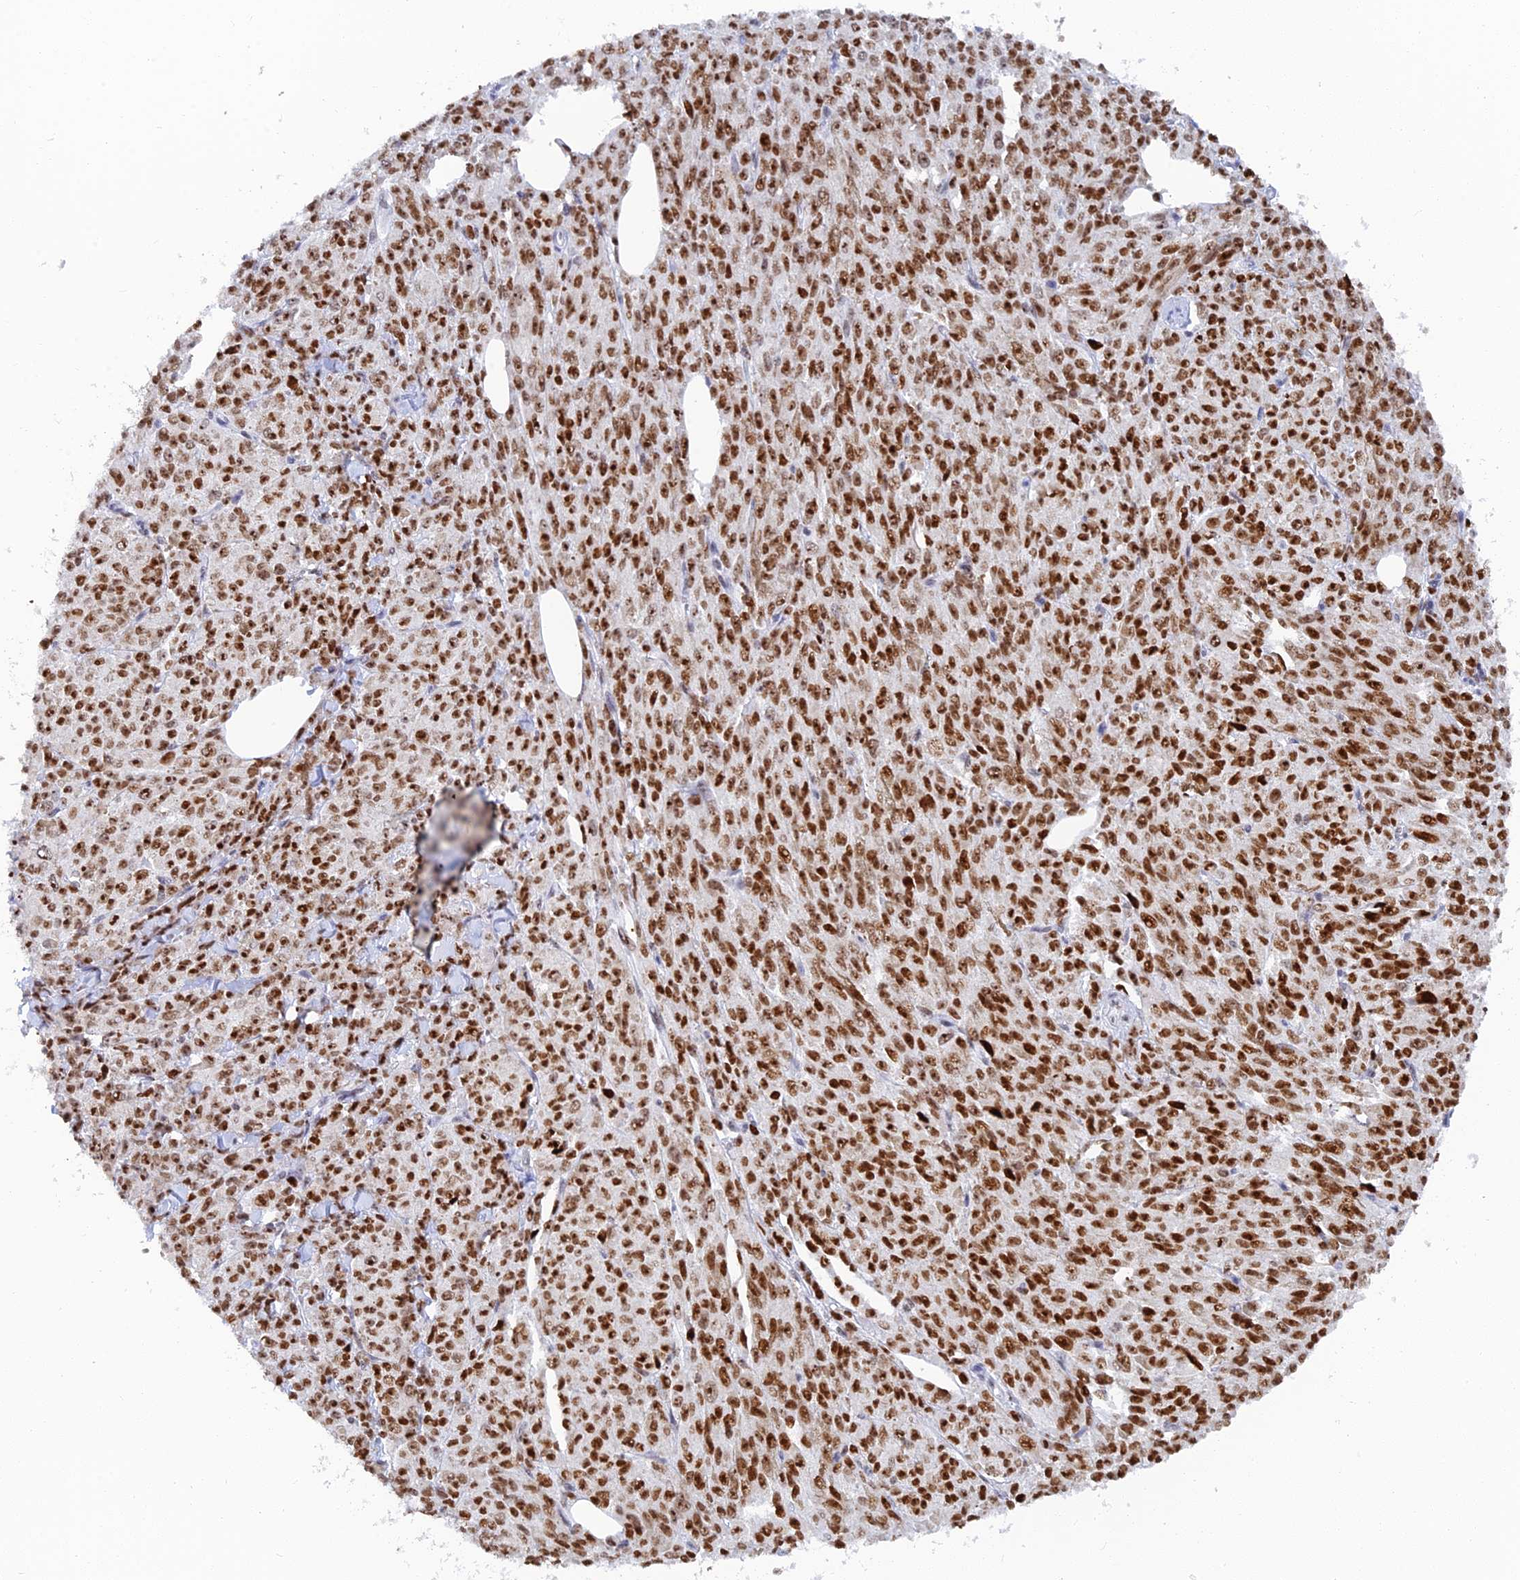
{"staining": {"intensity": "strong", "quantity": ">75%", "location": "nuclear"}, "tissue": "melanoma", "cell_type": "Tumor cells", "image_type": "cancer", "snomed": [{"axis": "morphology", "description": "Malignant melanoma, NOS"}, {"axis": "topography", "description": "Skin"}], "caption": "Human malignant melanoma stained for a protein (brown) reveals strong nuclear positive staining in approximately >75% of tumor cells.", "gene": "RSL1D1", "patient": {"sex": "female", "age": 52}}